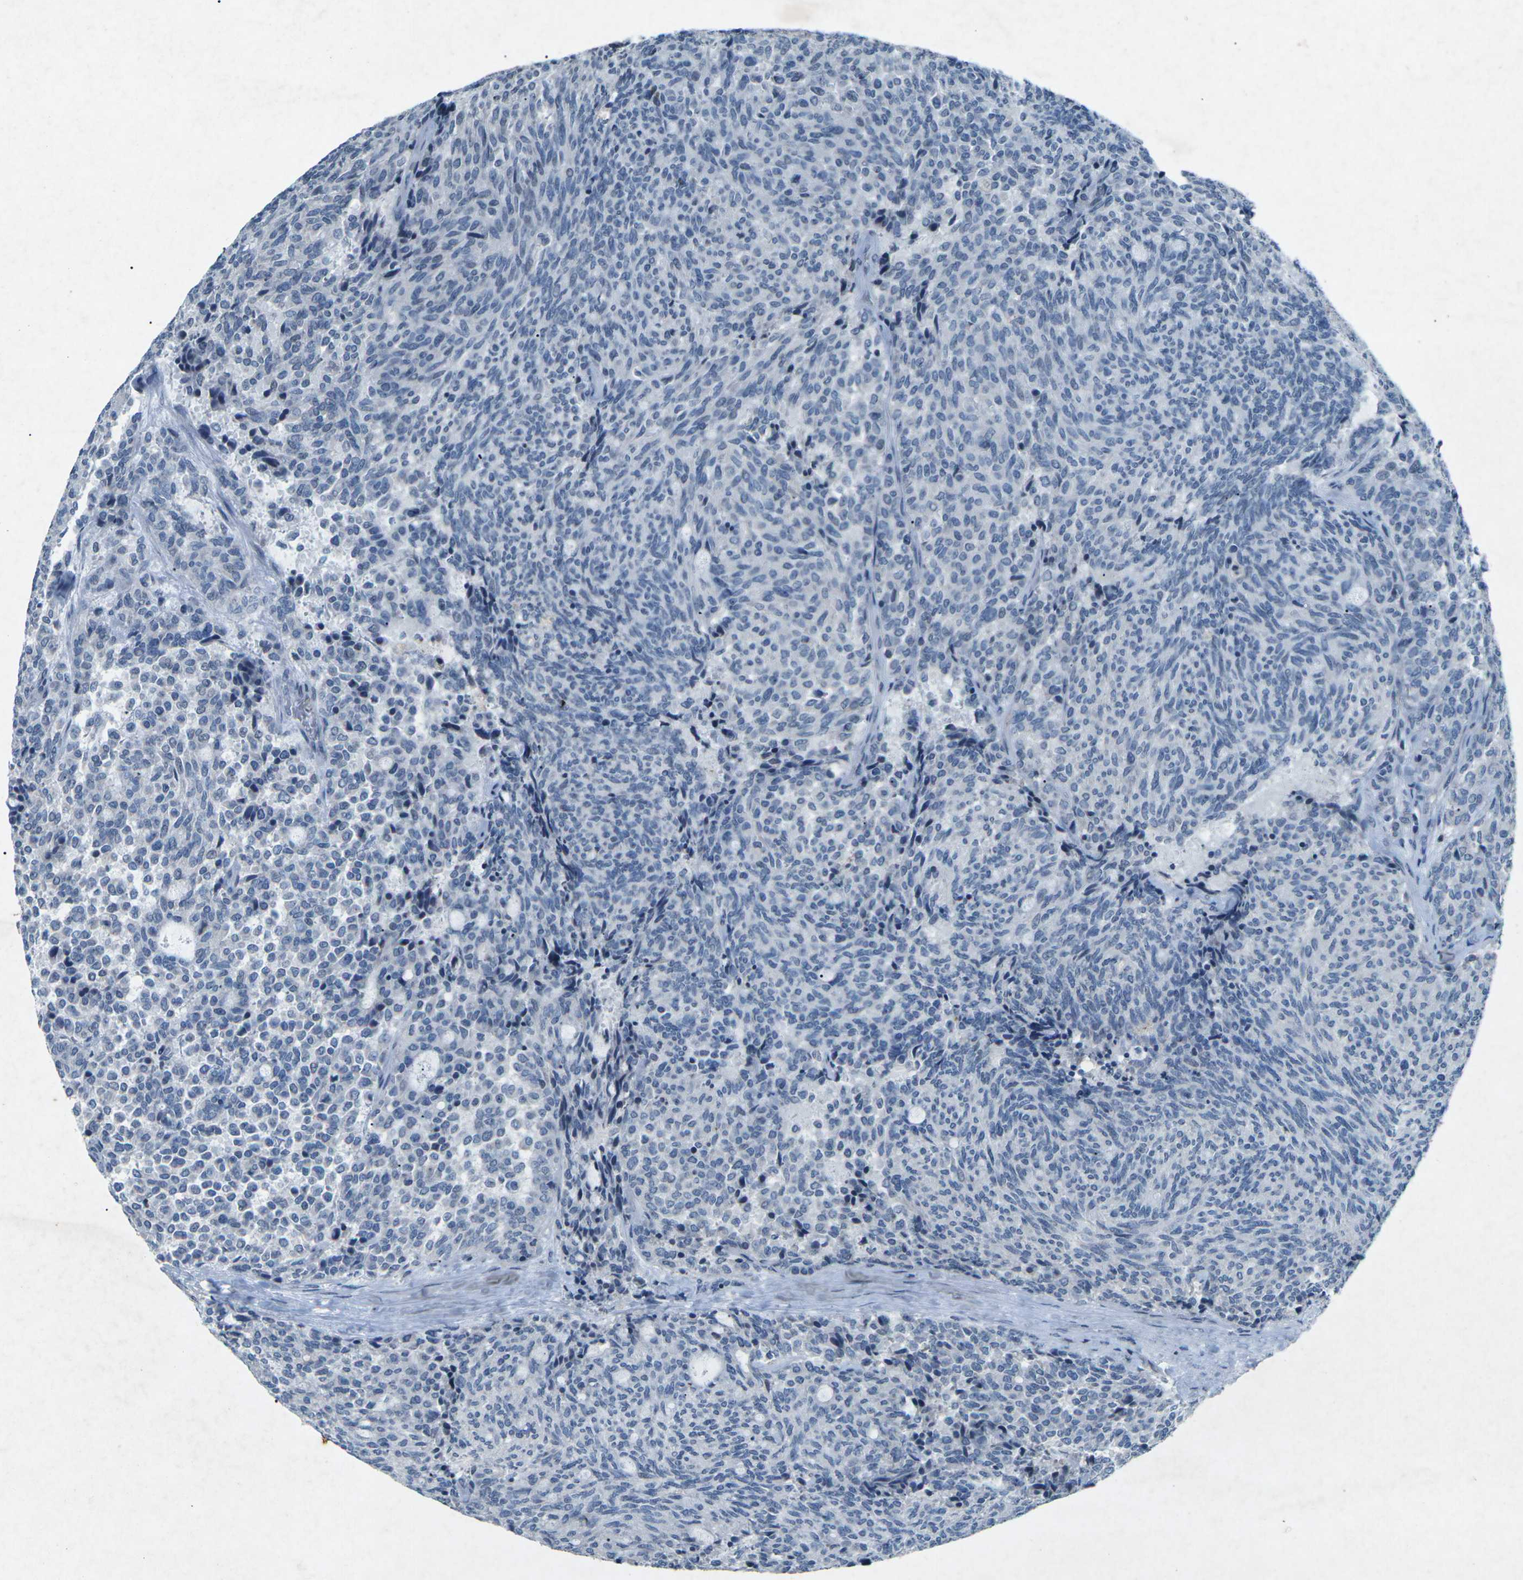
{"staining": {"intensity": "negative", "quantity": "none", "location": "none"}, "tissue": "carcinoid", "cell_type": "Tumor cells", "image_type": "cancer", "snomed": [{"axis": "morphology", "description": "Carcinoid, malignant, NOS"}, {"axis": "topography", "description": "Pancreas"}], "caption": "IHC image of human carcinoid (malignant) stained for a protein (brown), which shows no expression in tumor cells.", "gene": "A1BG", "patient": {"sex": "female", "age": 54}}